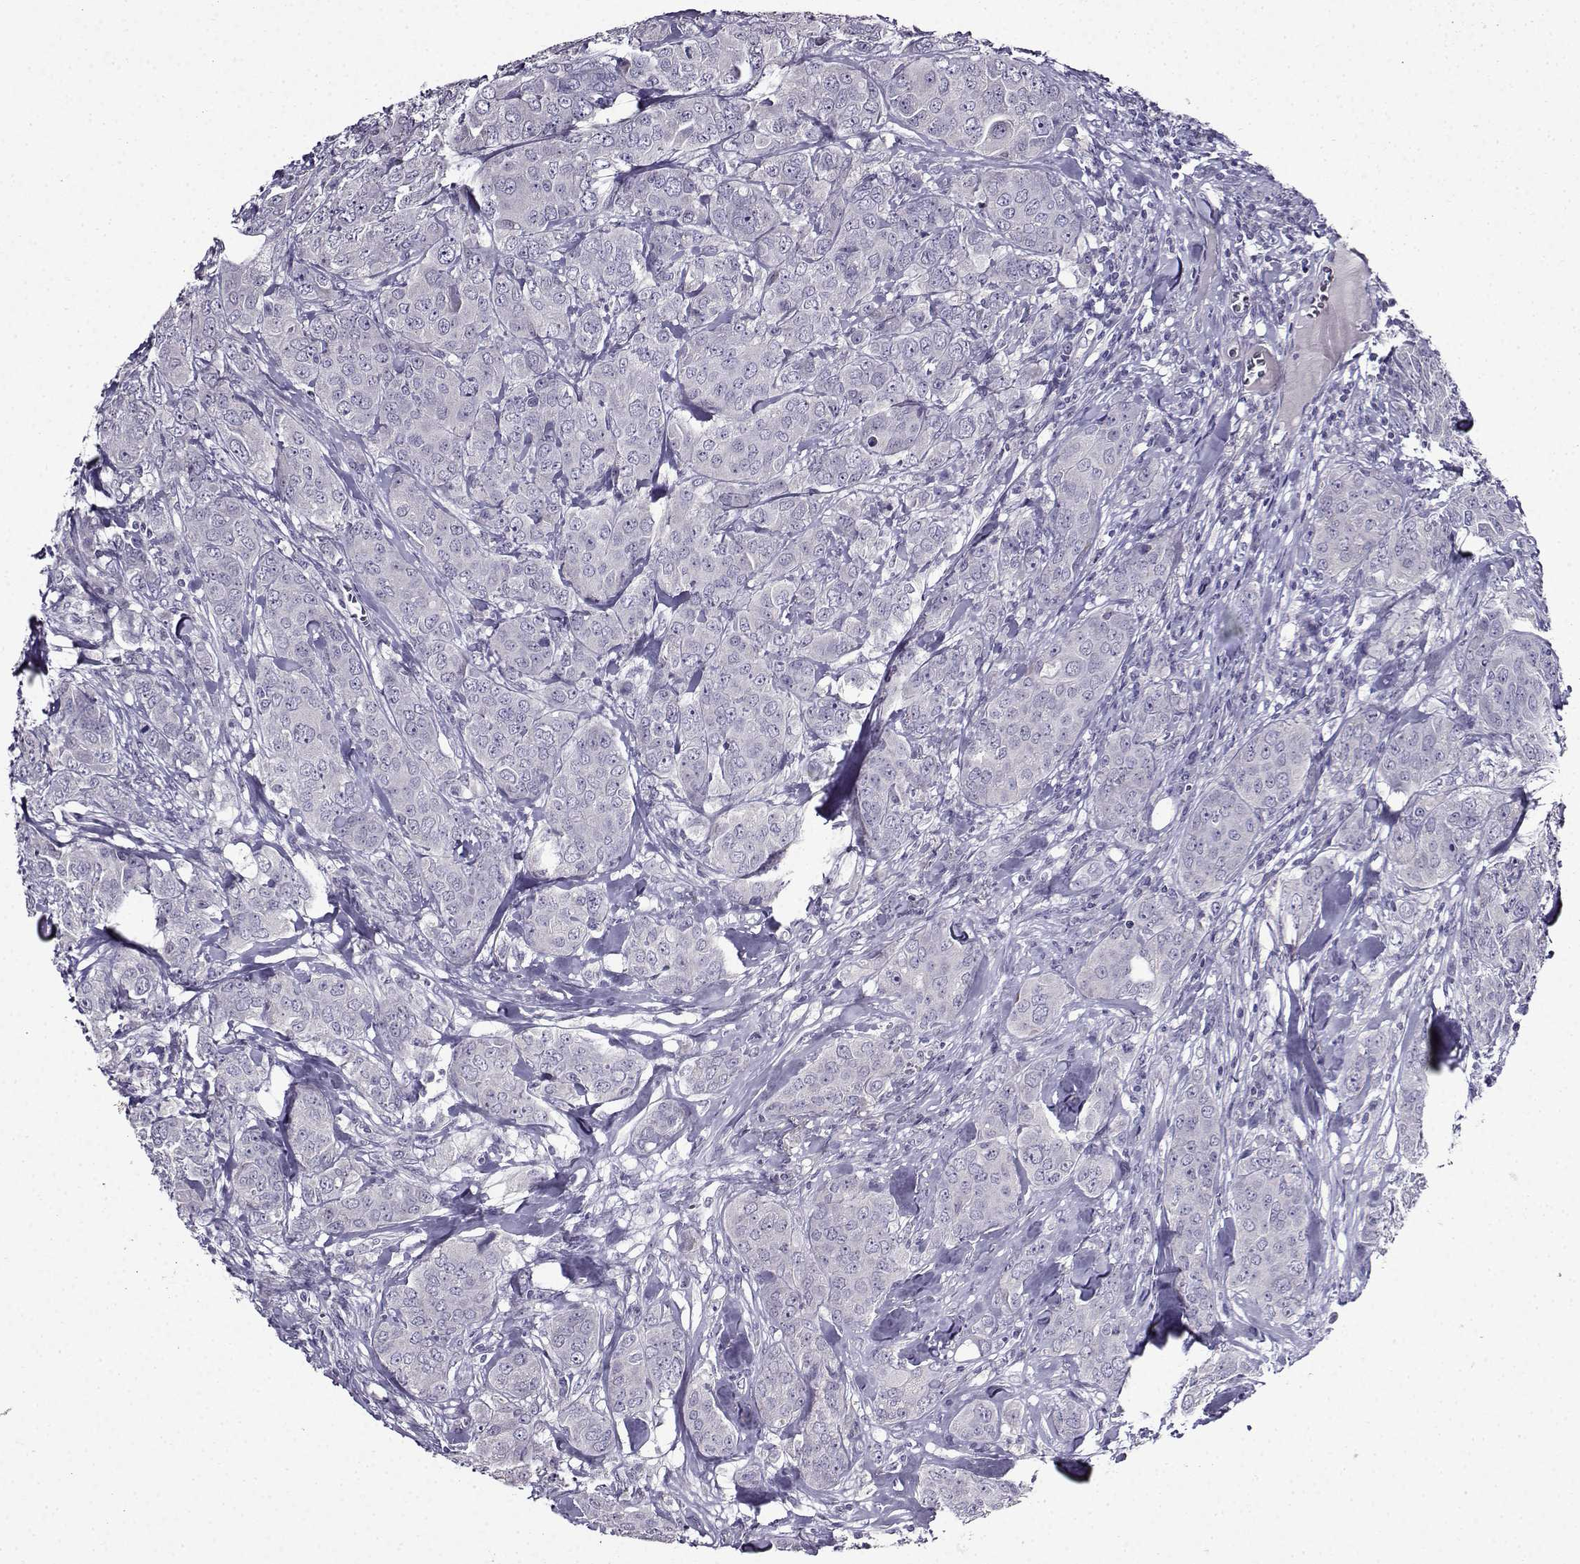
{"staining": {"intensity": "negative", "quantity": "none", "location": "none"}, "tissue": "breast cancer", "cell_type": "Tumor cells", "image_type": "cancer", "snomed": [{"axis": "morphology", "description": "Duct carcinoma"}, {"axis": "topography", "description": "Breast"}], "caption": "Immunohistochemistry (IHC) micrograph of neoplastic tissue: breast intraductal carcinoma stained with DAB (3,3'-diaminobenzidine) exhibits no significant protein positivity in tumor cells.", "gene": "TMEM266", "patient": {"sex": "female", "age": 43}}